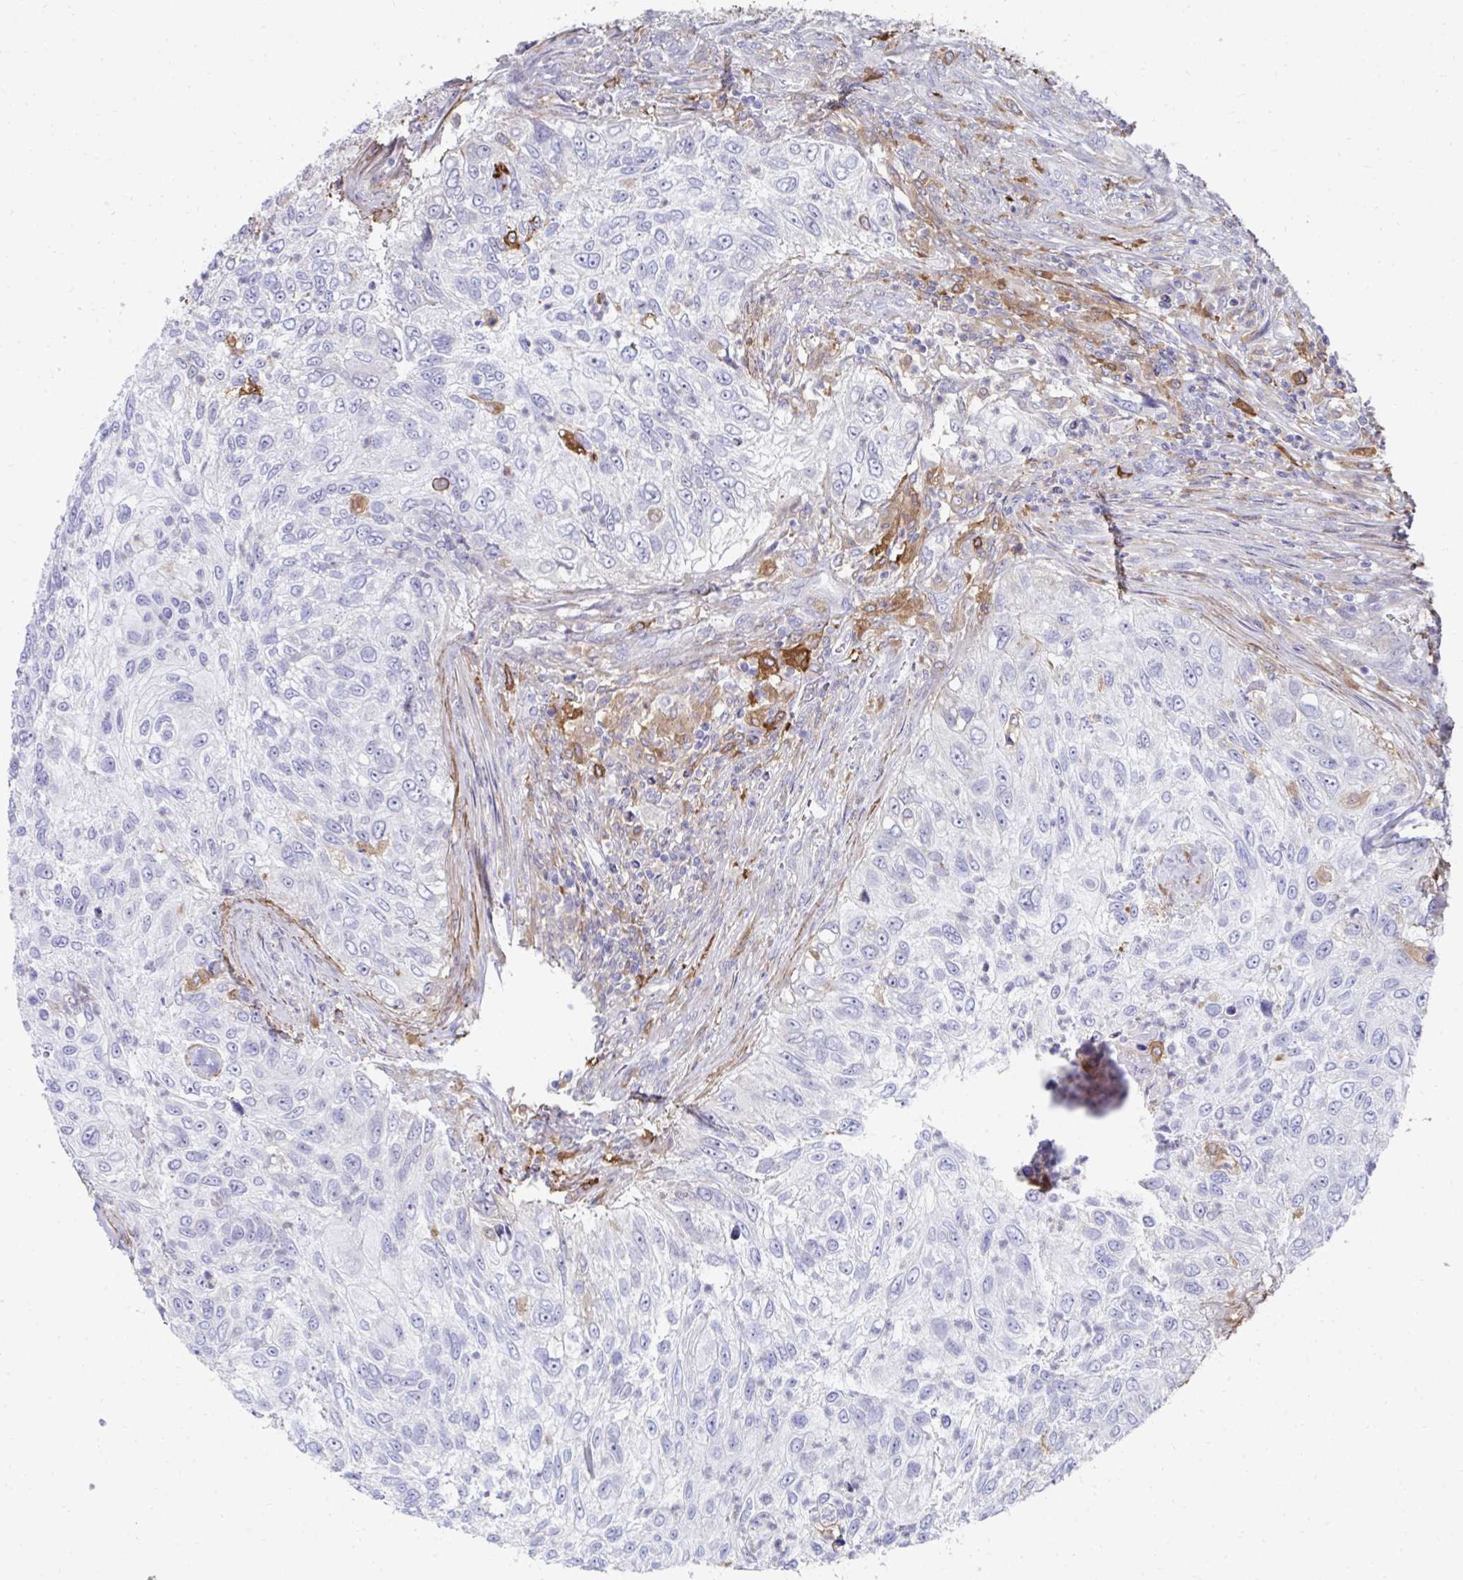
{"staining": {"intensity": "negative", "quantity": "none", "location": "none"}, "tissue": "urothelial cancer", "cell_type": "Tumor cells", "image_type": "cancer", "snomed": [{"axis": "morphology", "description": "Urothelial carcinoma, High grade"}, {"axis": "topography", "description": "Urinary bladder"}], "caption": "The image exhibits no significant positivity in tumor cells of urothelial cancer. (DAB (3,3'-diaminobenzidine) IHC, high magnification).", "gene": "FBXL13", "patient": {"sex": "female", "age": 60}}